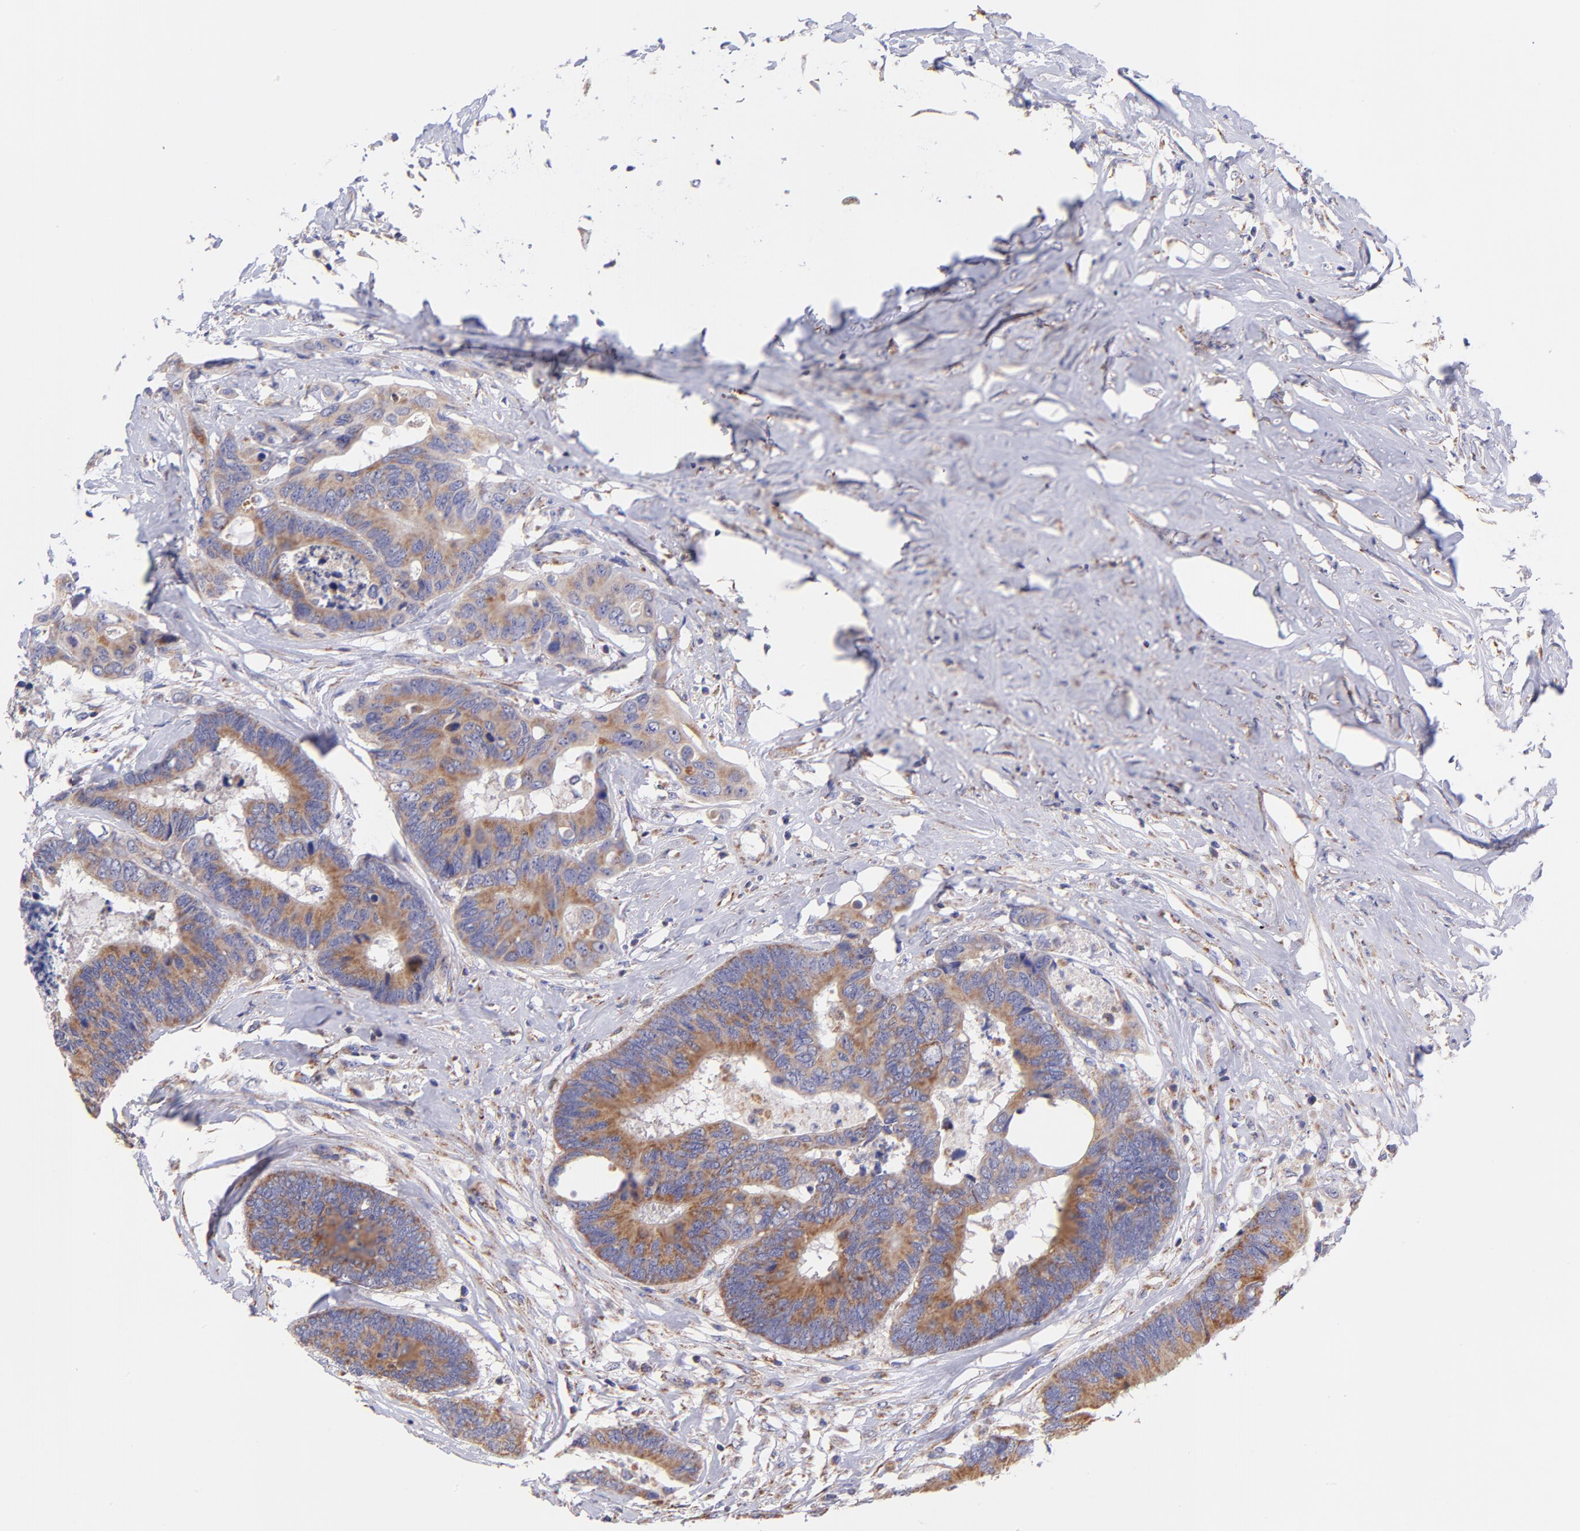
{"staining": {"intensity": "moderate", "quantity": ">75%", "location": "nuclear"}, "tissue": "colorectal cancer", "cell_type": "Tumor cells", "image_type": "cancer", "snomed": [{"axis": "morphology", "description": "Adenocarcinoma, NOS"}, {"axis": "topography", "description": "Rectum"}], "caption": "The image demonstrates a brown stain indicating the presence of a protein in the nuclear of tumor cells in colorectal cancer (adenocarcinoma). Nuclei are stained in blue.", "gene": "NDUFB7", "patient": {"sex": "male", "age": 55}}